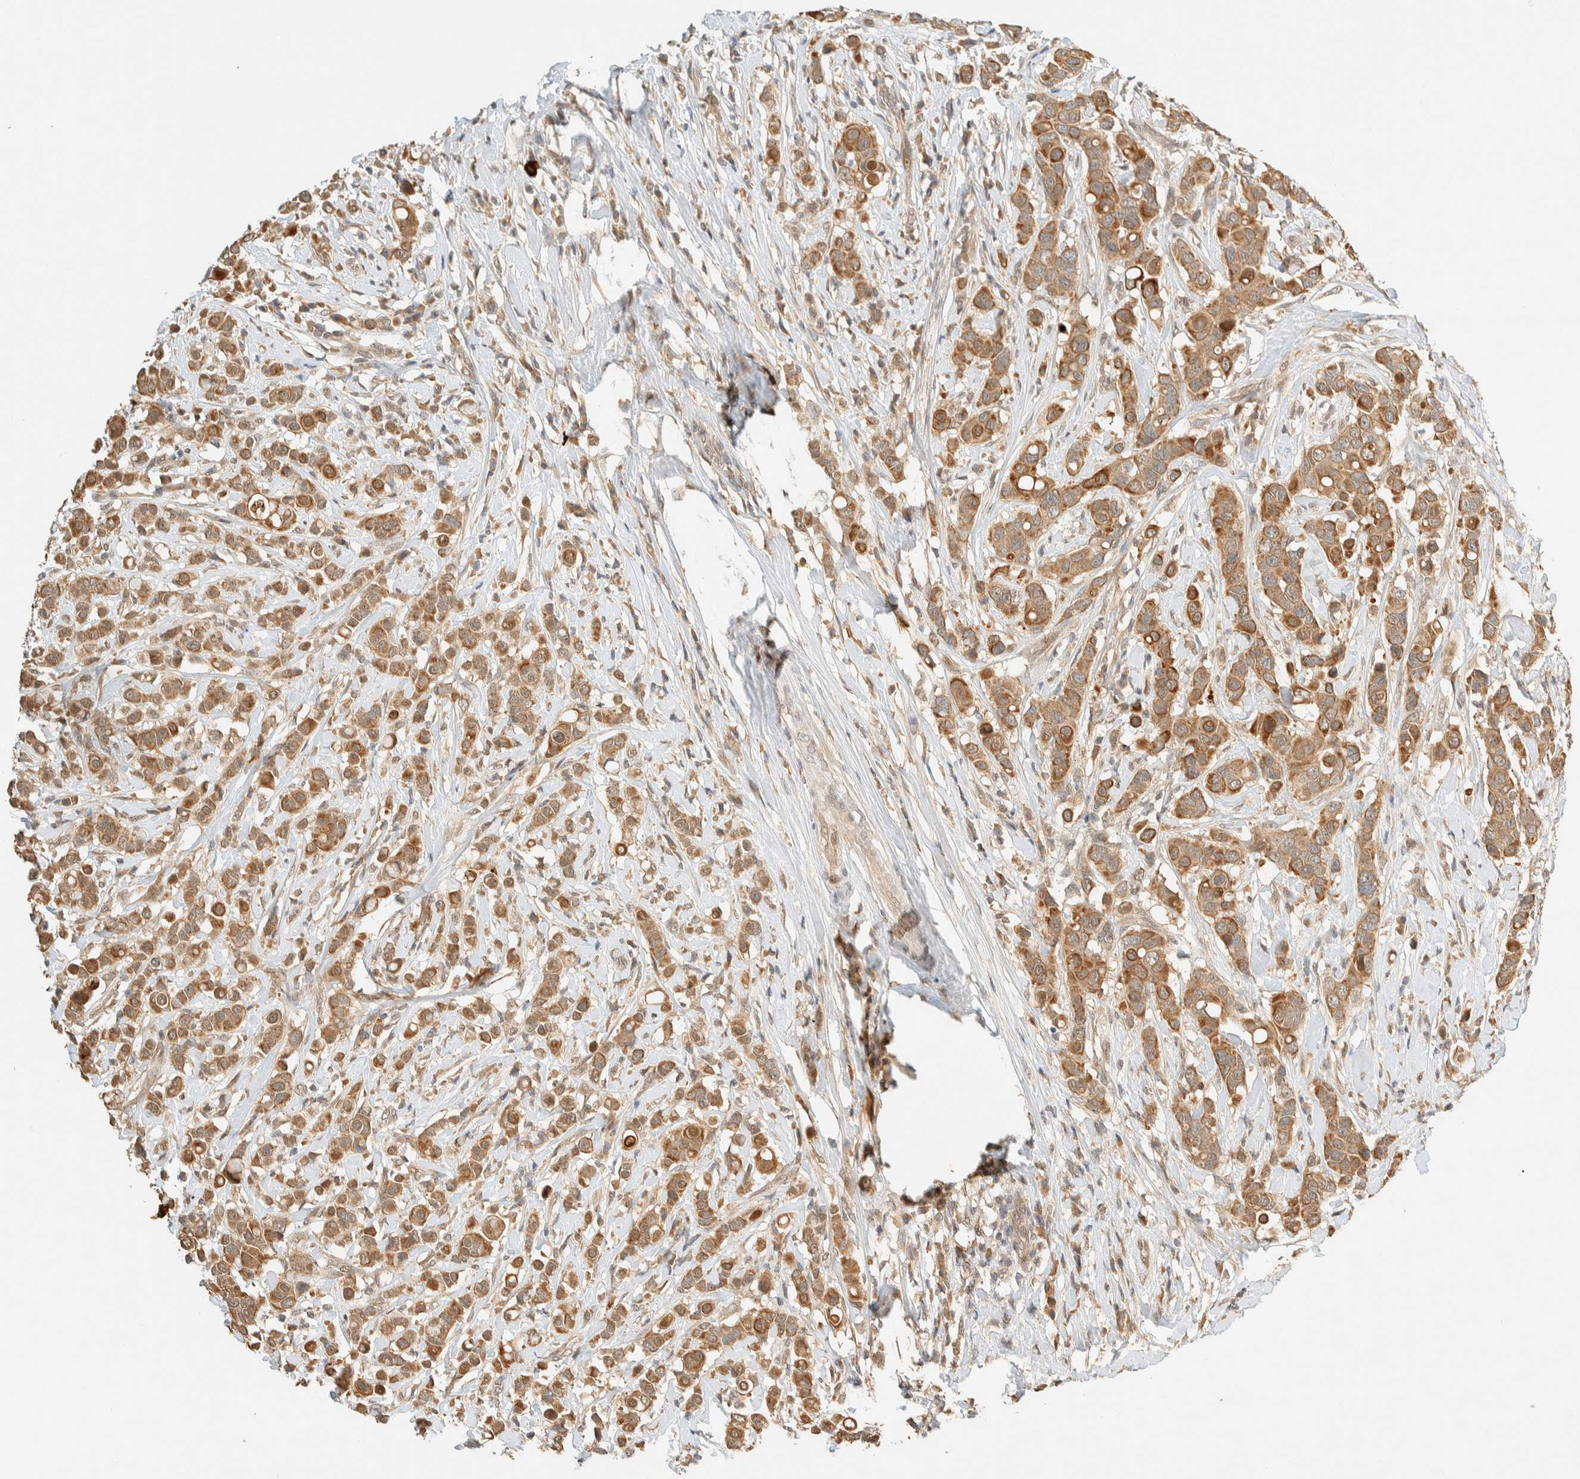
{"staining": {"intensity": "moderate", "quantity": ">75%", "location": "cytoplasmic/membranous"}, "tissue": "breast cancer", "cell_type": "Tumor cells", "image_type": "cancer", "snomed": [{"axis": "morphology", "description": "Duct carcinoma"}, {"axis": "topography", "description": "Breast"}], "caption": "This is an image of immunohistochemistry staining of breast intraductal carcinoma, which shows moderate staining in the cytoplasmic/membranous of tumor cells.", "gene": "ZBTB34", "patient": {"sex": "female", "age": 27}}